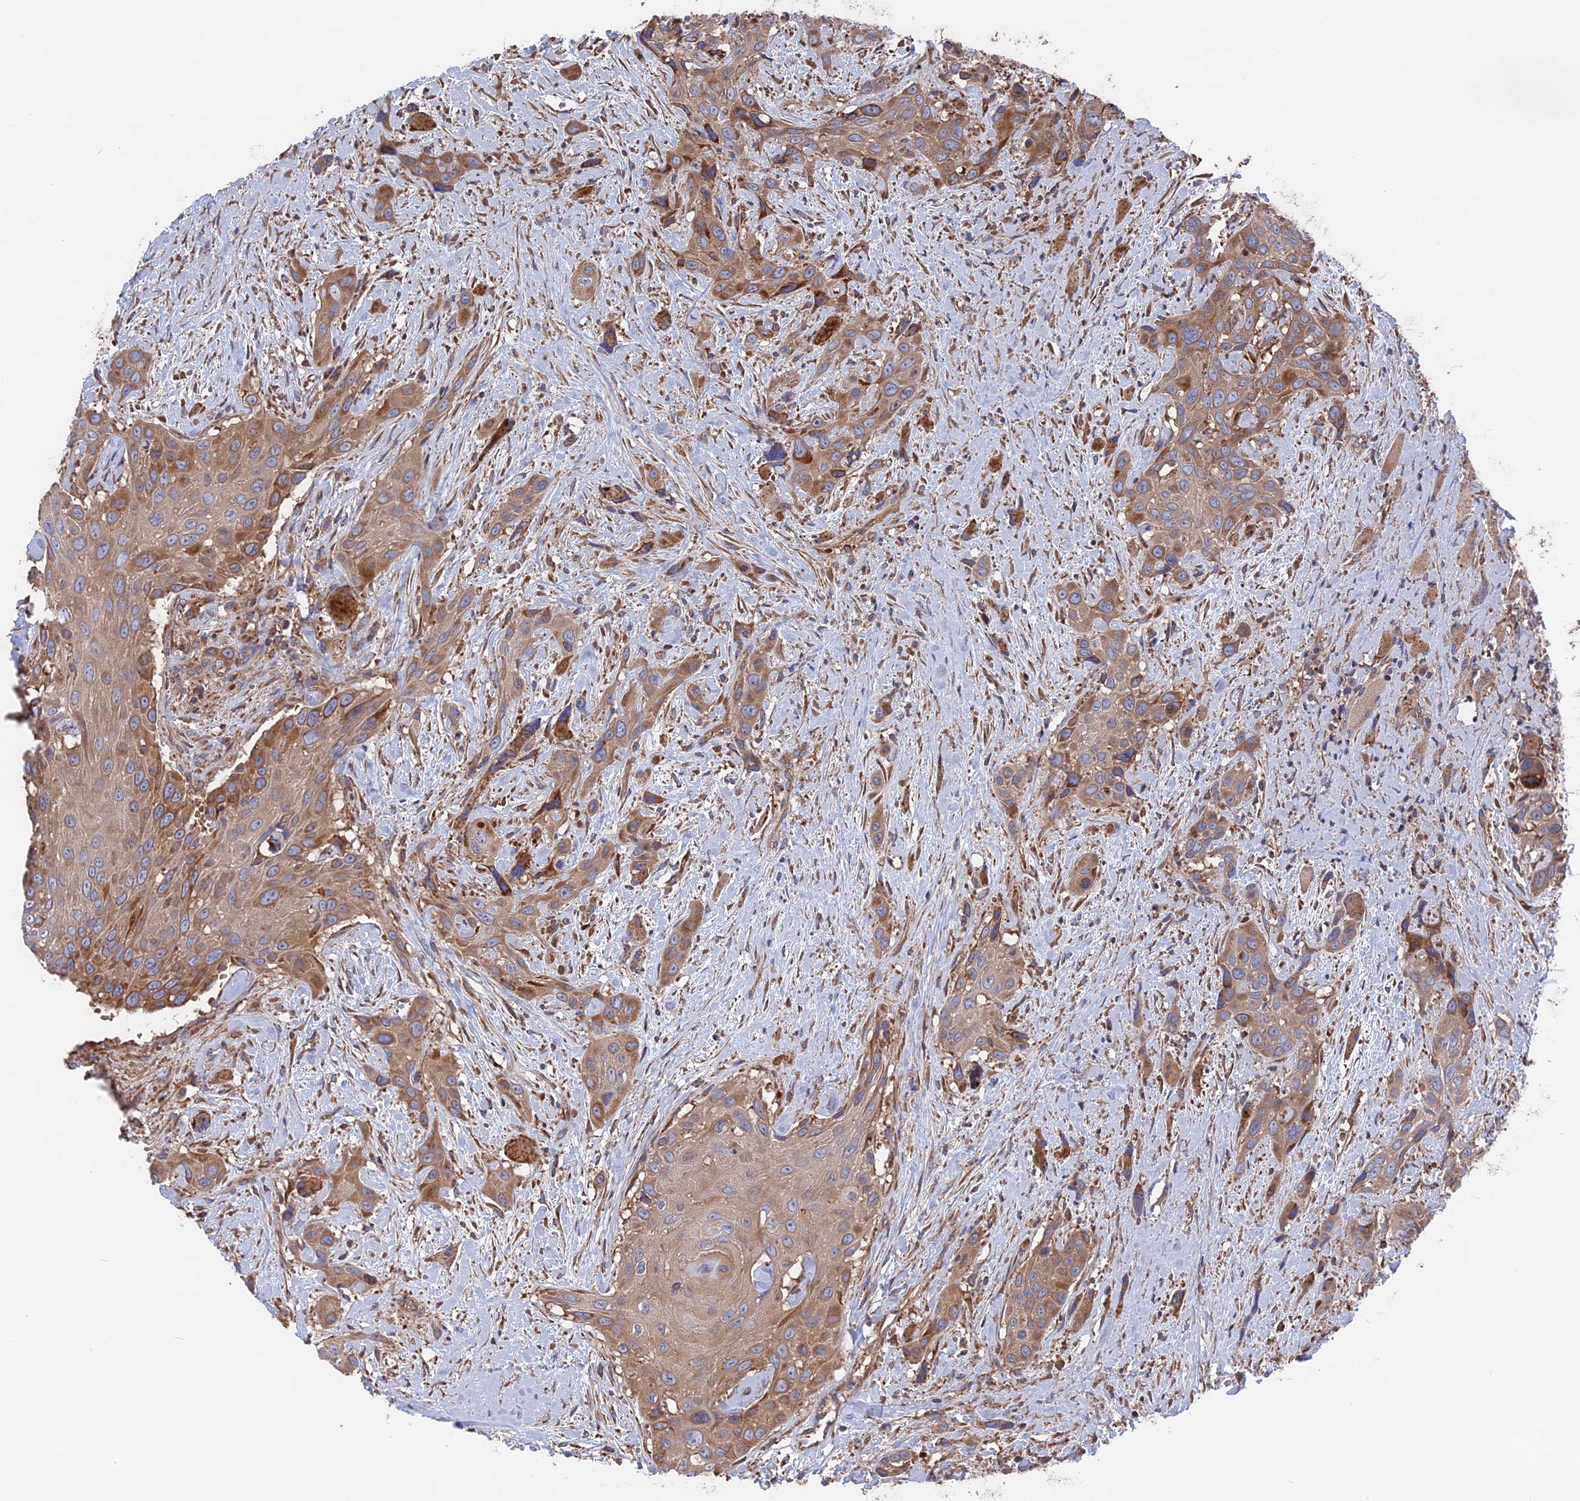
{"staining": {"intensity": "moderate", "quantity": "25%-75%", "location": "cytoplasmic/membranous"}, "tissue": "head and neck cancer", "cell_type": "Tumor cells", "image_type": "cancer", "snomed": [{"axis": "morphology", "description": "Squamous cell carcinoma, NOS"}, {"axis": "topography", "description": "Head-Neck"}], "caption": "An immunohistochemistry photomicrograph of neoplastic tissue is shown. Protein staining in brown labels moderate cytoplasmic/membranous positivity in head and neck squamous cell carcinoma within tumor cells. The protein is shown in brown color, while the nuclei are stained blue.", "gene": "TELO2", "patient": {"sex": "male", "age": 81}}